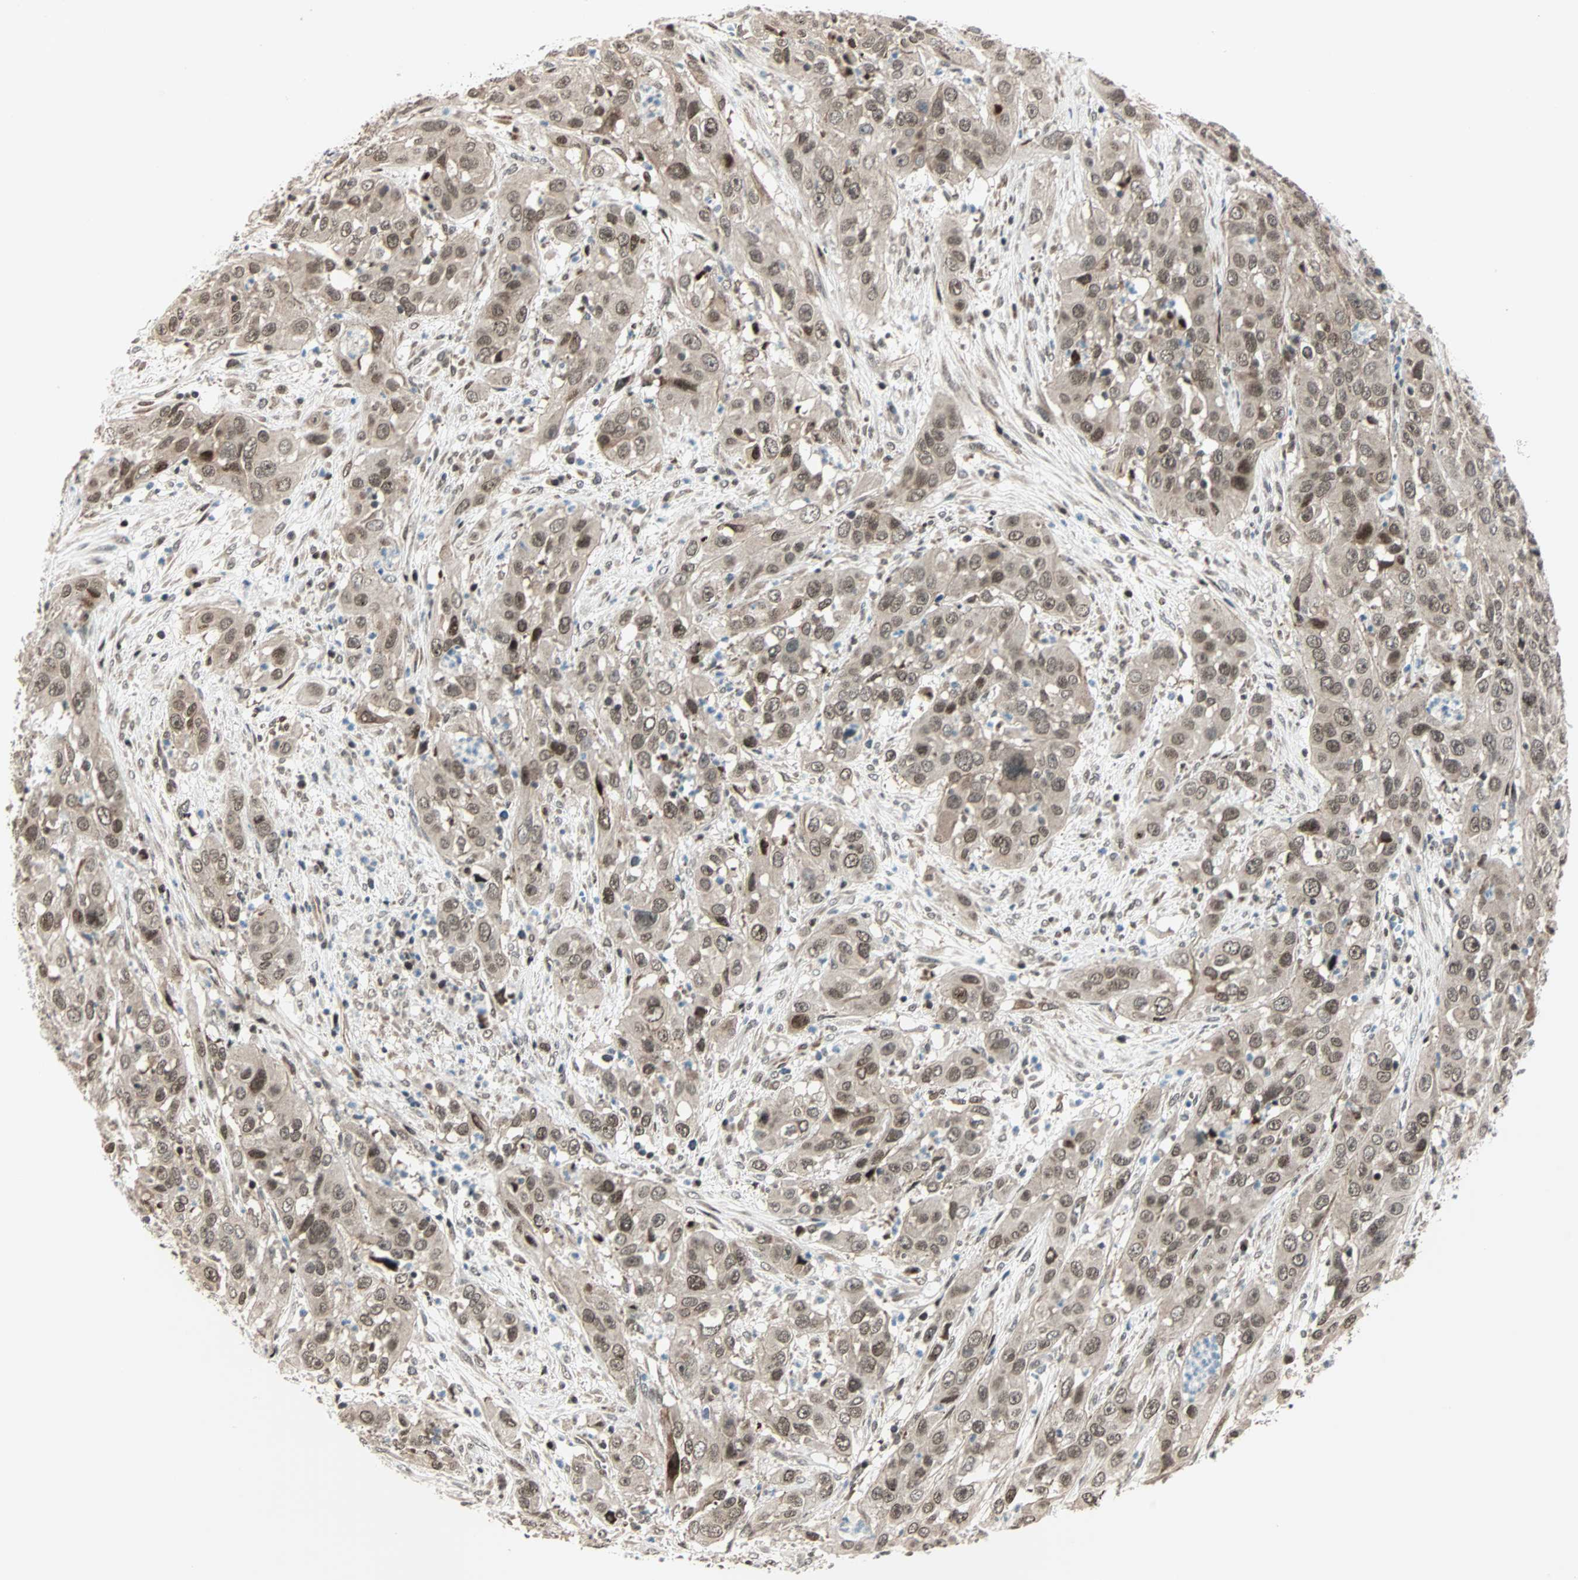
{"staining": {"intensity": "moderate", "quantity": ">75%", "location": "nuclear"}, "tissue": "cervical cancer", "cell_type": "Tumor cells", "image_type": "cancer", "snomed": [{"axis": "morphology", "description": "Squamous cell carcinoma, NOS"}, {"axis": "topography", "description": "Cervix"}], "caption": "An immunohistochemistry image of neoplastic tissue is shown. Protein staining in brown labels moderate nuclear positivity in cervical squamous cell carcinoma within tumor cells.", "gene": "CBX4", "patient": {"sex": "female", "age": 32}}